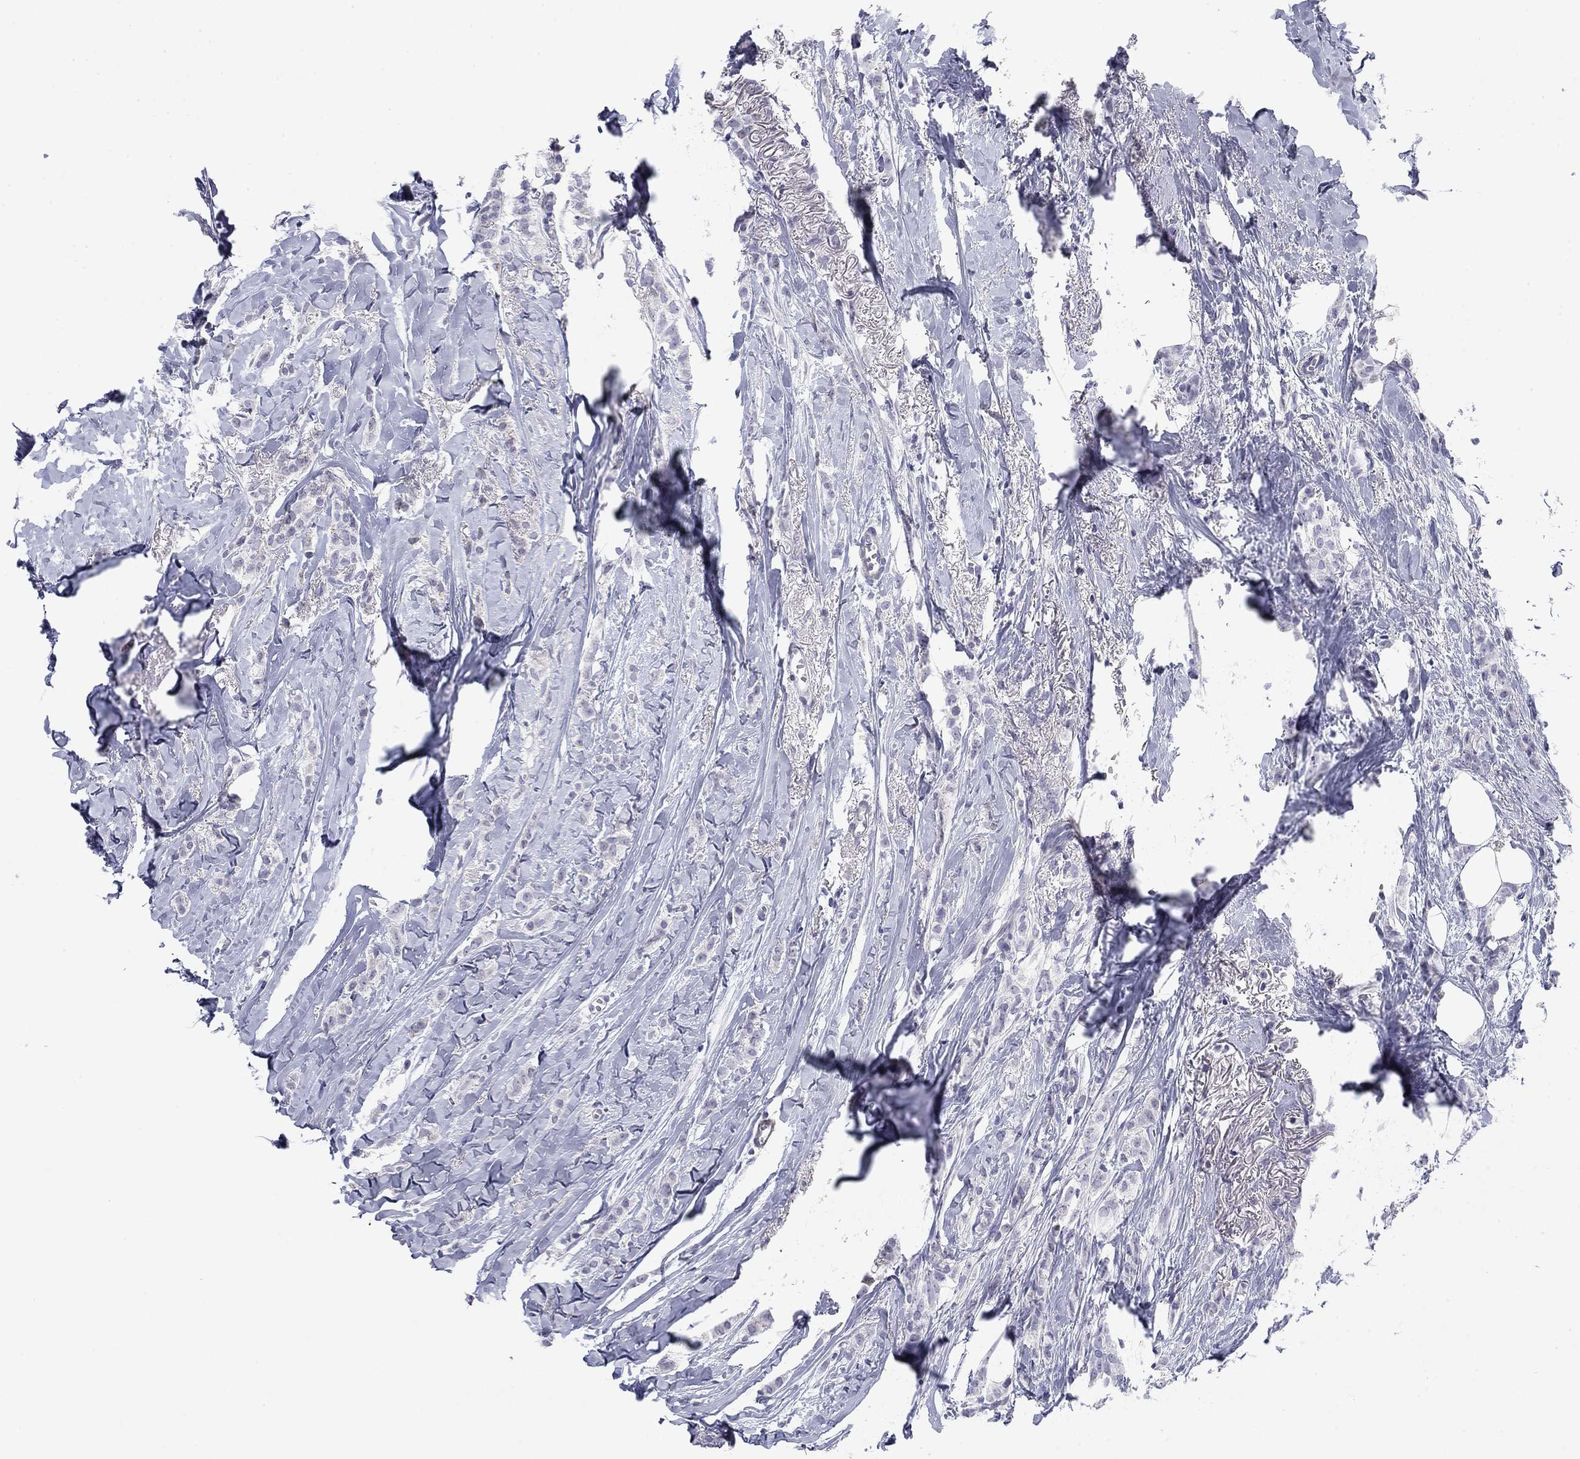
{"staining": {"intensity": "negative", "quantity": "none", "location": "none"}, "tissue": "breast cancer", "cell_type": "Tumor cells", "image_type": "cancer", "snomed": [{"axis": "morphology", "description": "Duct carcinoma"}, {"axis": "topography", "description": "Breast"}], "caption": "IHC histopathology image of human breast invasive ductal carcinoma stained for a protein (brown), which shows no expression in tumor cells.", "gene": "PRPH", "patient": {"sex": "female", "age": 85}}